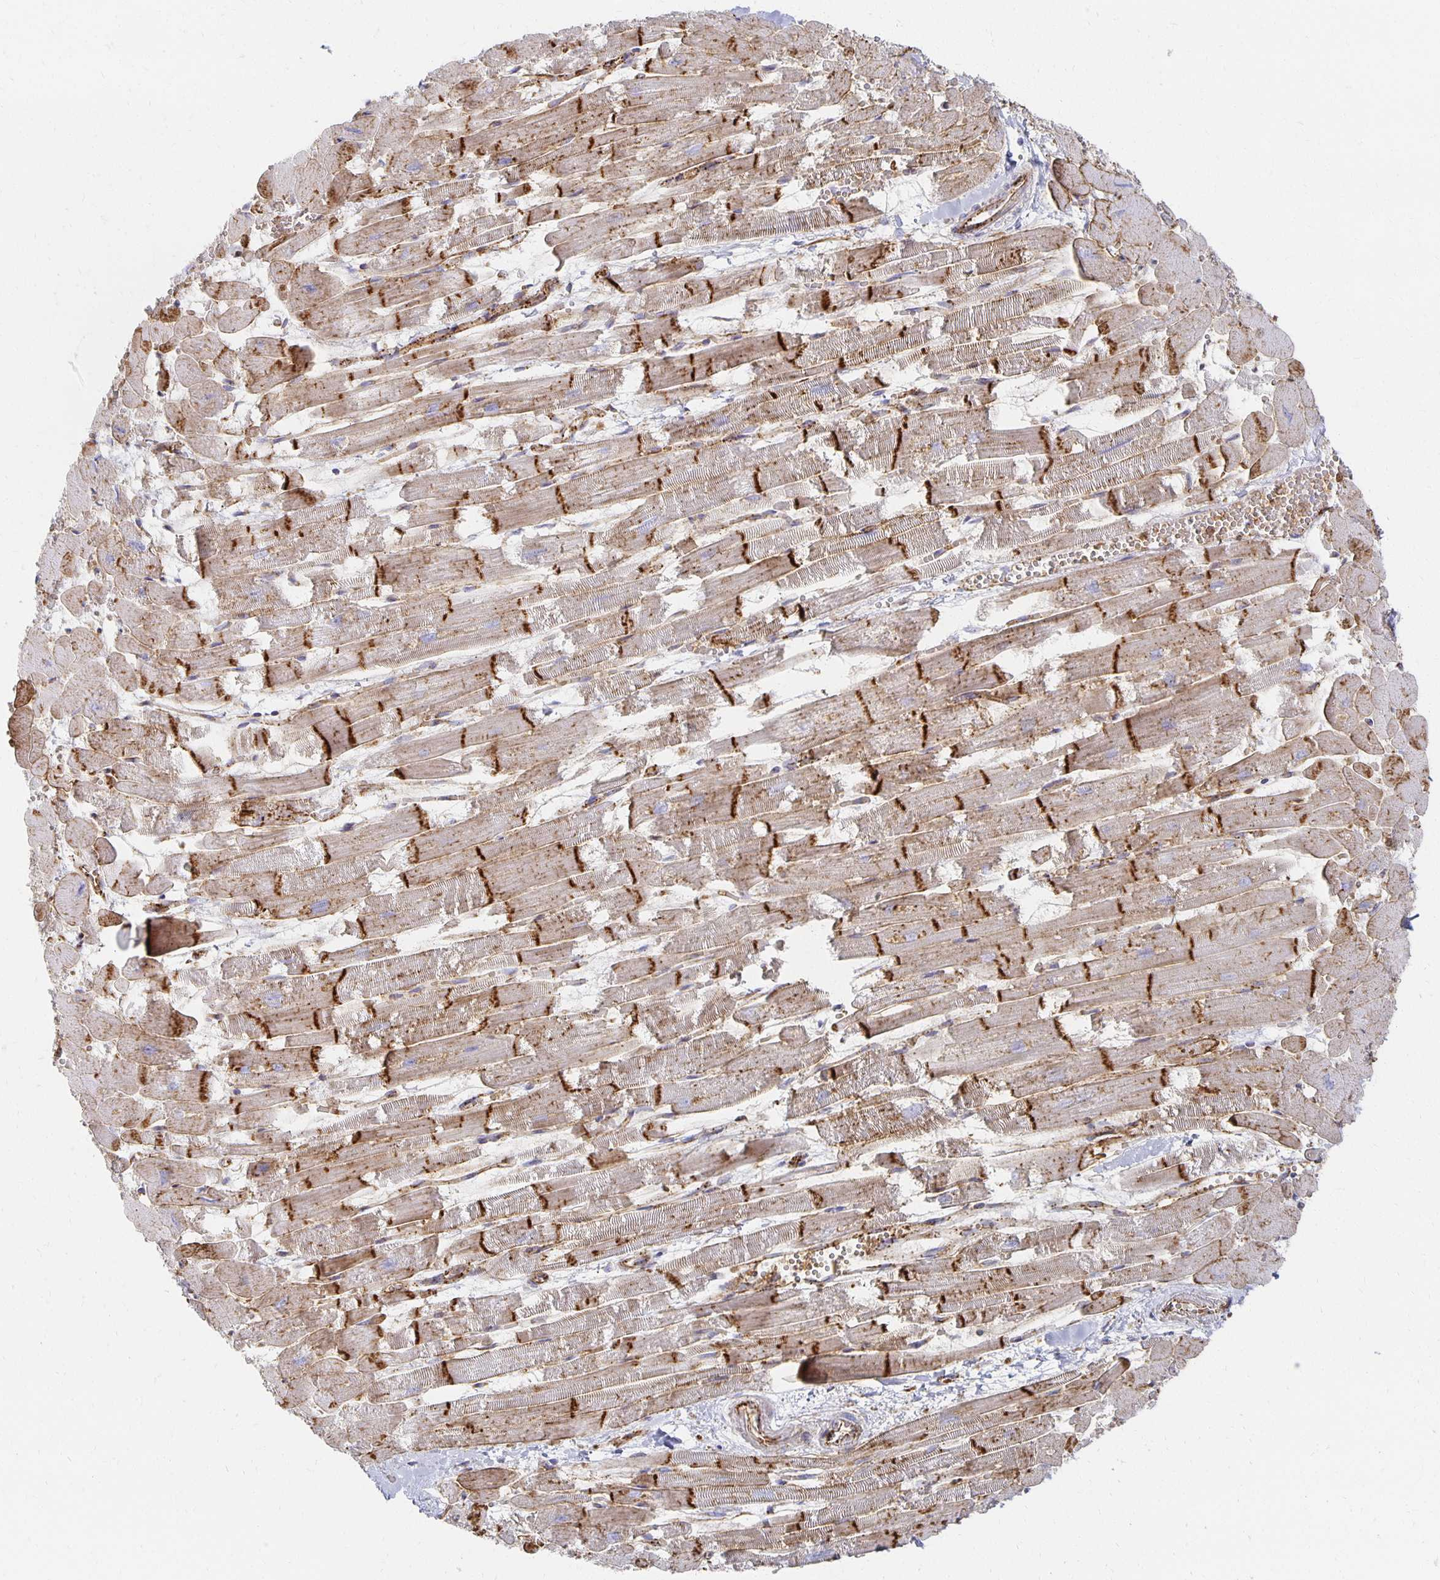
{"staining": {"intensity": "strong", "quantity": "25%-75%", "location": "cytoplasmic/membranous"}, "tissue": "heart muscle", "cell_type": "Cardiomyocytes", "image_type": "normal", "snomed": [{"axis": "morphology", "description": "Normal tissue, NOS"}, {"axis": "topography", "description": "Heart"}], "caption": "Benign heart muscle exhibits strong cytoplasmic/membranous expression in approximately 25%-75% of cardiomyocytes, visualized by immunohistochemistry.", "gene": "TAAR1", "patient": {"sex": "female", "age": 52}}